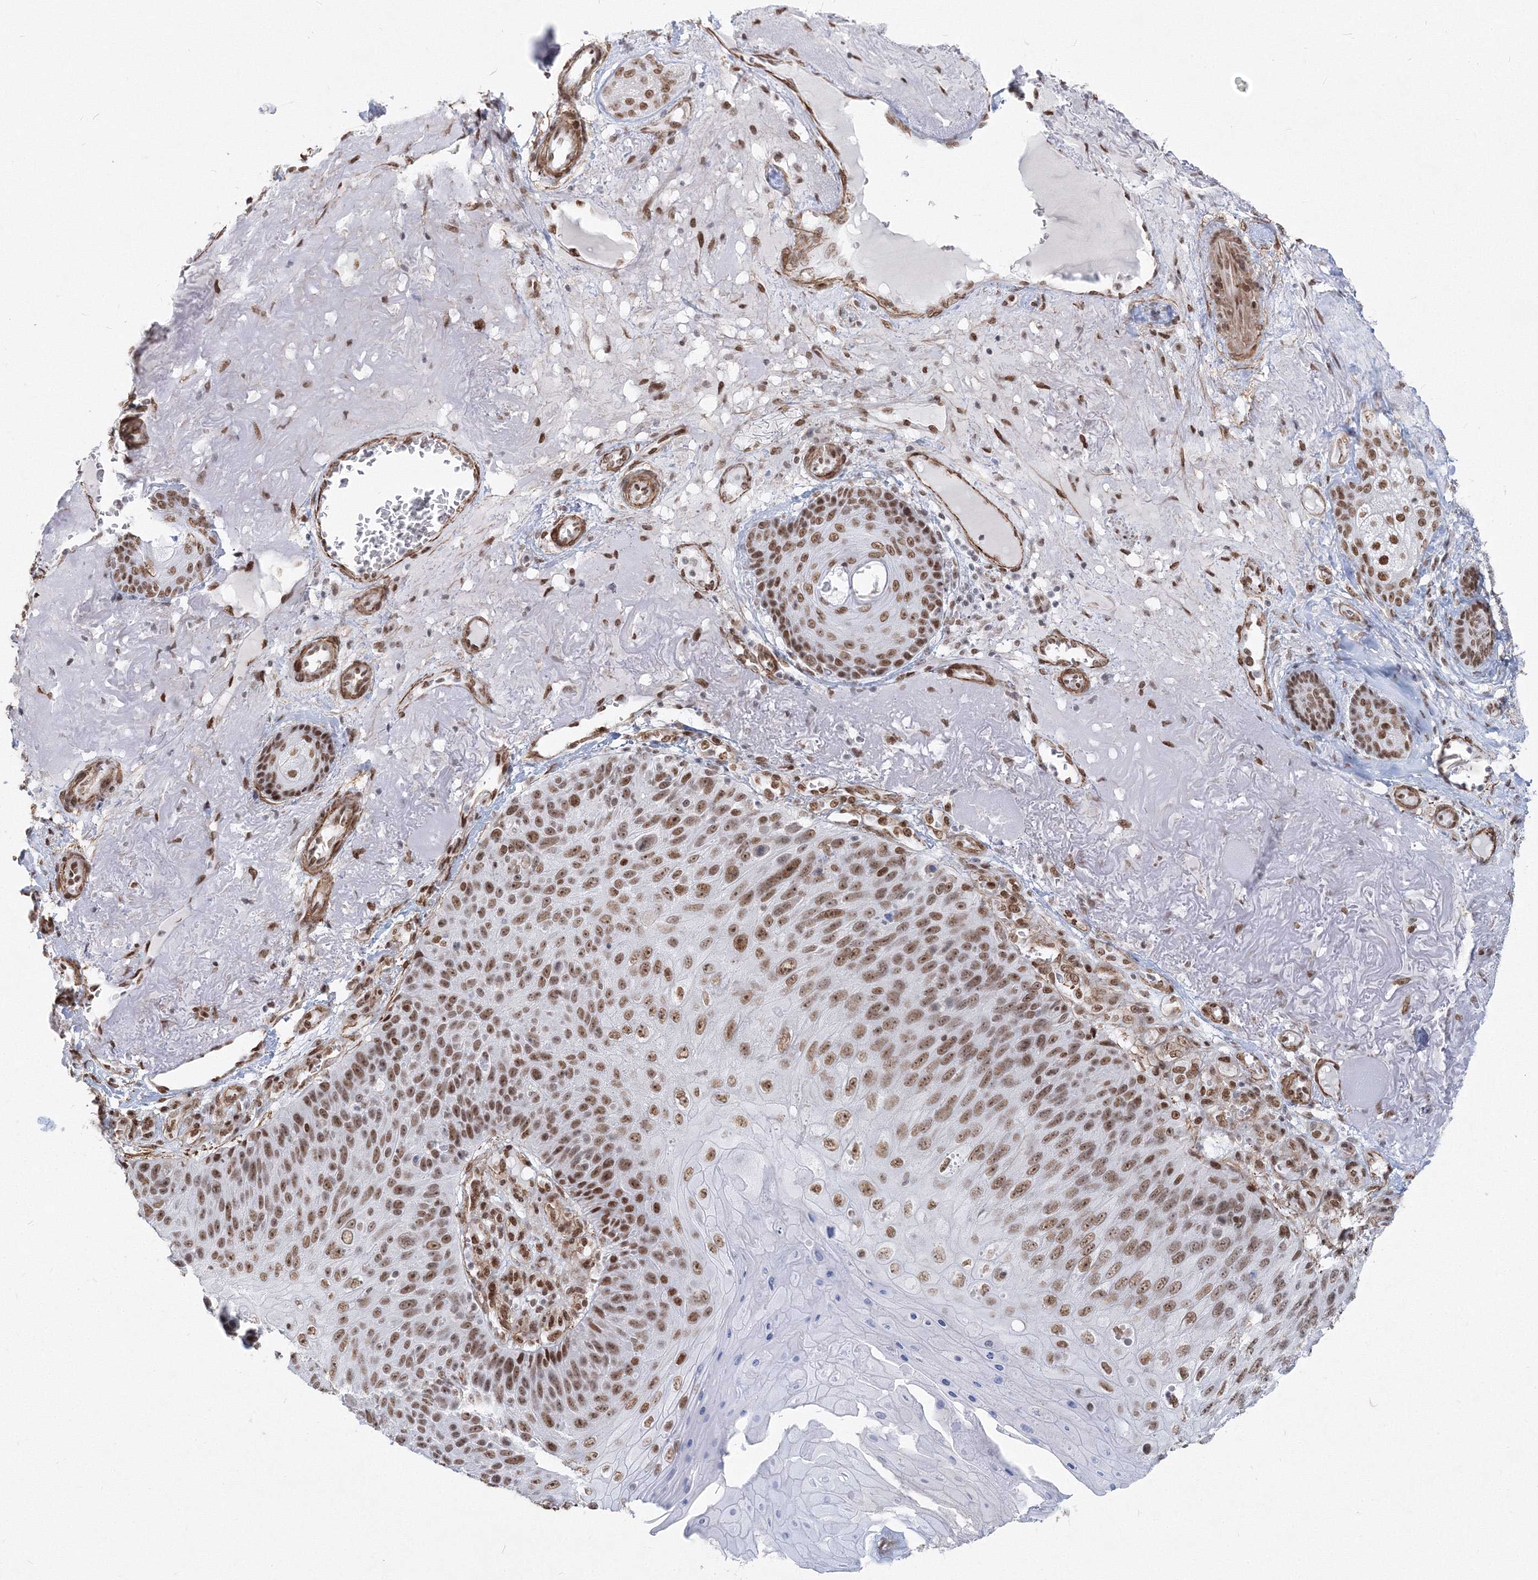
{"staining": {"intensity": "moderate", "quantity": ">75%", "location": "nuclear"}, "tissue": "skin cancer", "cell_type": "Tumor cells", "image_type": "cancer", "snomed": [{"axis": "morphology", "description": "Squamous cell carcinoma, NOS"}, {"axis": "topography", "description": "Skin"}], "caption": "High-power microscopy captured an immunohistochemistry (IHC) histopathology image of skin squamous cell carcinoma, revealing moderate nuclear expression in approximately >75% of tumor cells.", "gene": "ZNF638", "patient": {"sex": "female", "age": 88}}